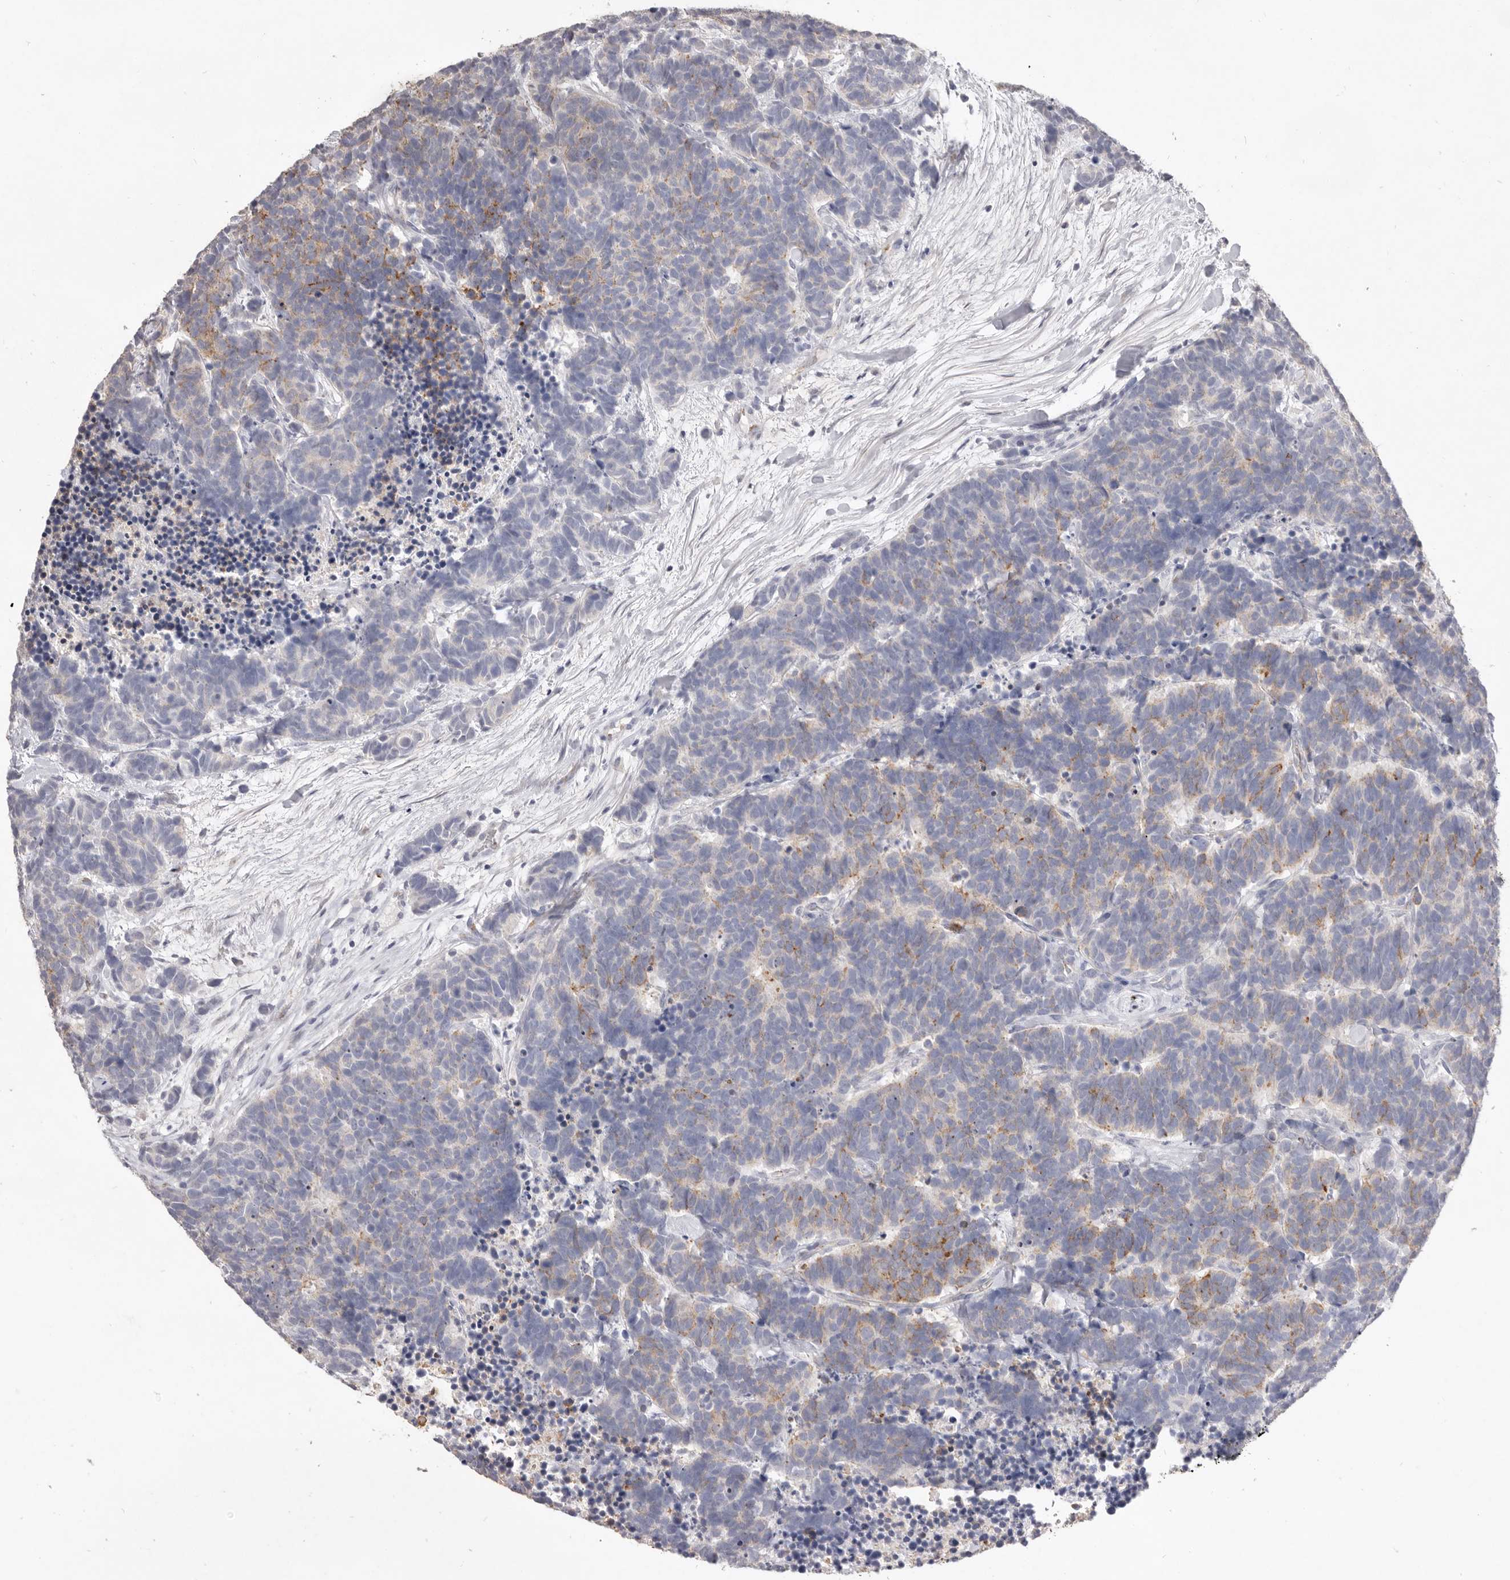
{"staining": {"intensity": "weak", "quantity": "25%-75%", "location": "cytoplasmic/membranous"}, "tissue": "carcinoid", "cell_type": "Tumor cells", "image_type": "cancer", "snomed": [{"axis": "morphology", "description": "Carcinoma, NOS"}, {"axis": "morphology", "description": "Carcinoid, malignant, NOS"}, {"axis": "topography", "description": "Urinary bladder"}], "caption": "There is low levels of weak cytoplasmic/membranous staining in tumor cells of carcinoma, as demonstrated by immunohistochemical staining (brown color).", "gene": "ZYG11B", "patient": {"sex": "male", "age": 57}}